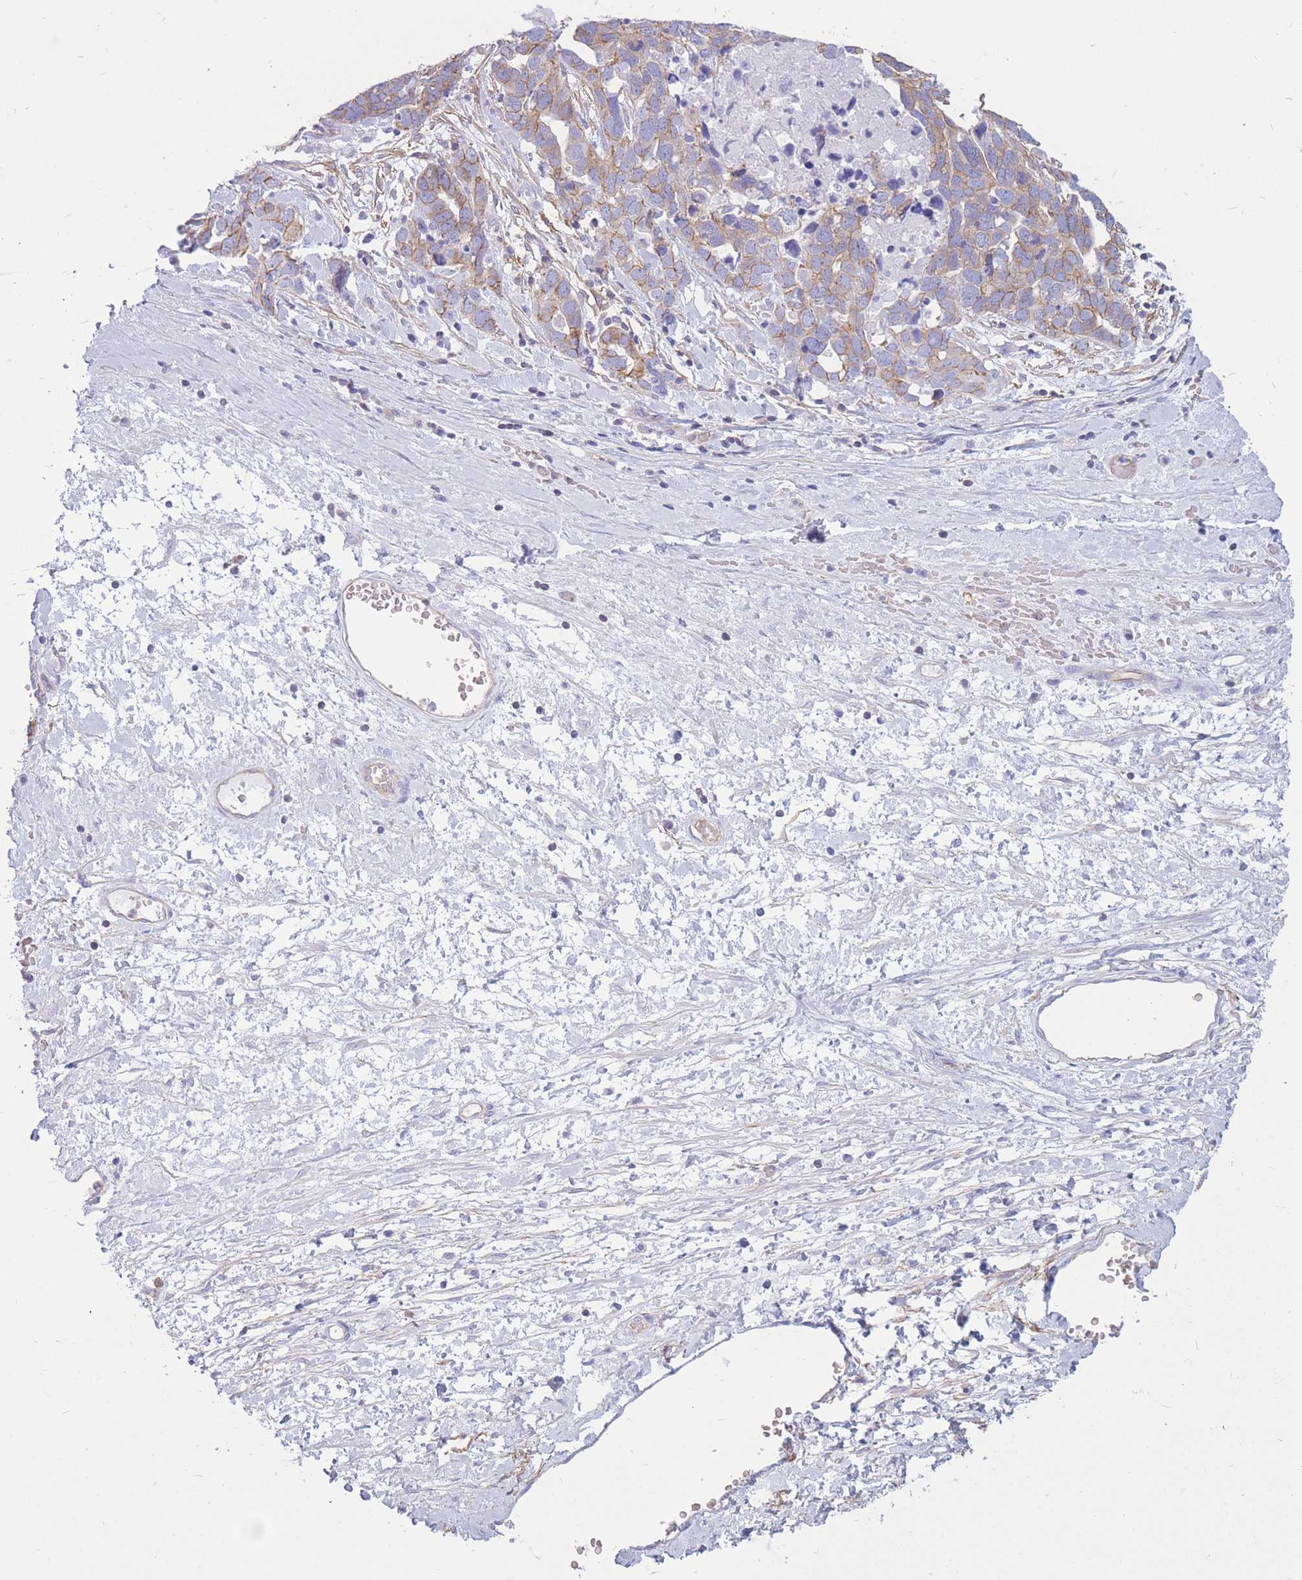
{"staining": {"intensity": "weak", "quantity": "25%-75%", "location": "cytoplasmic/membranous"}, "tissue": "ovarian cancer", "cell_type": "Tumor cells", "image_type": "cancer", "snomed": [{"axis": "morphology", "description": "Cystadenocarcinoma, serous, NOS"}, {"axis": "topography", "description": "Ovary"}], "caption": "Ovarian cancer (serous cystadenocarcinoma) stained for a protein shows weak cytoplasmic/membranous positivity in tumor cells.", "gene": "ADD2", "patient": {"sex": "female", "age": 54}}